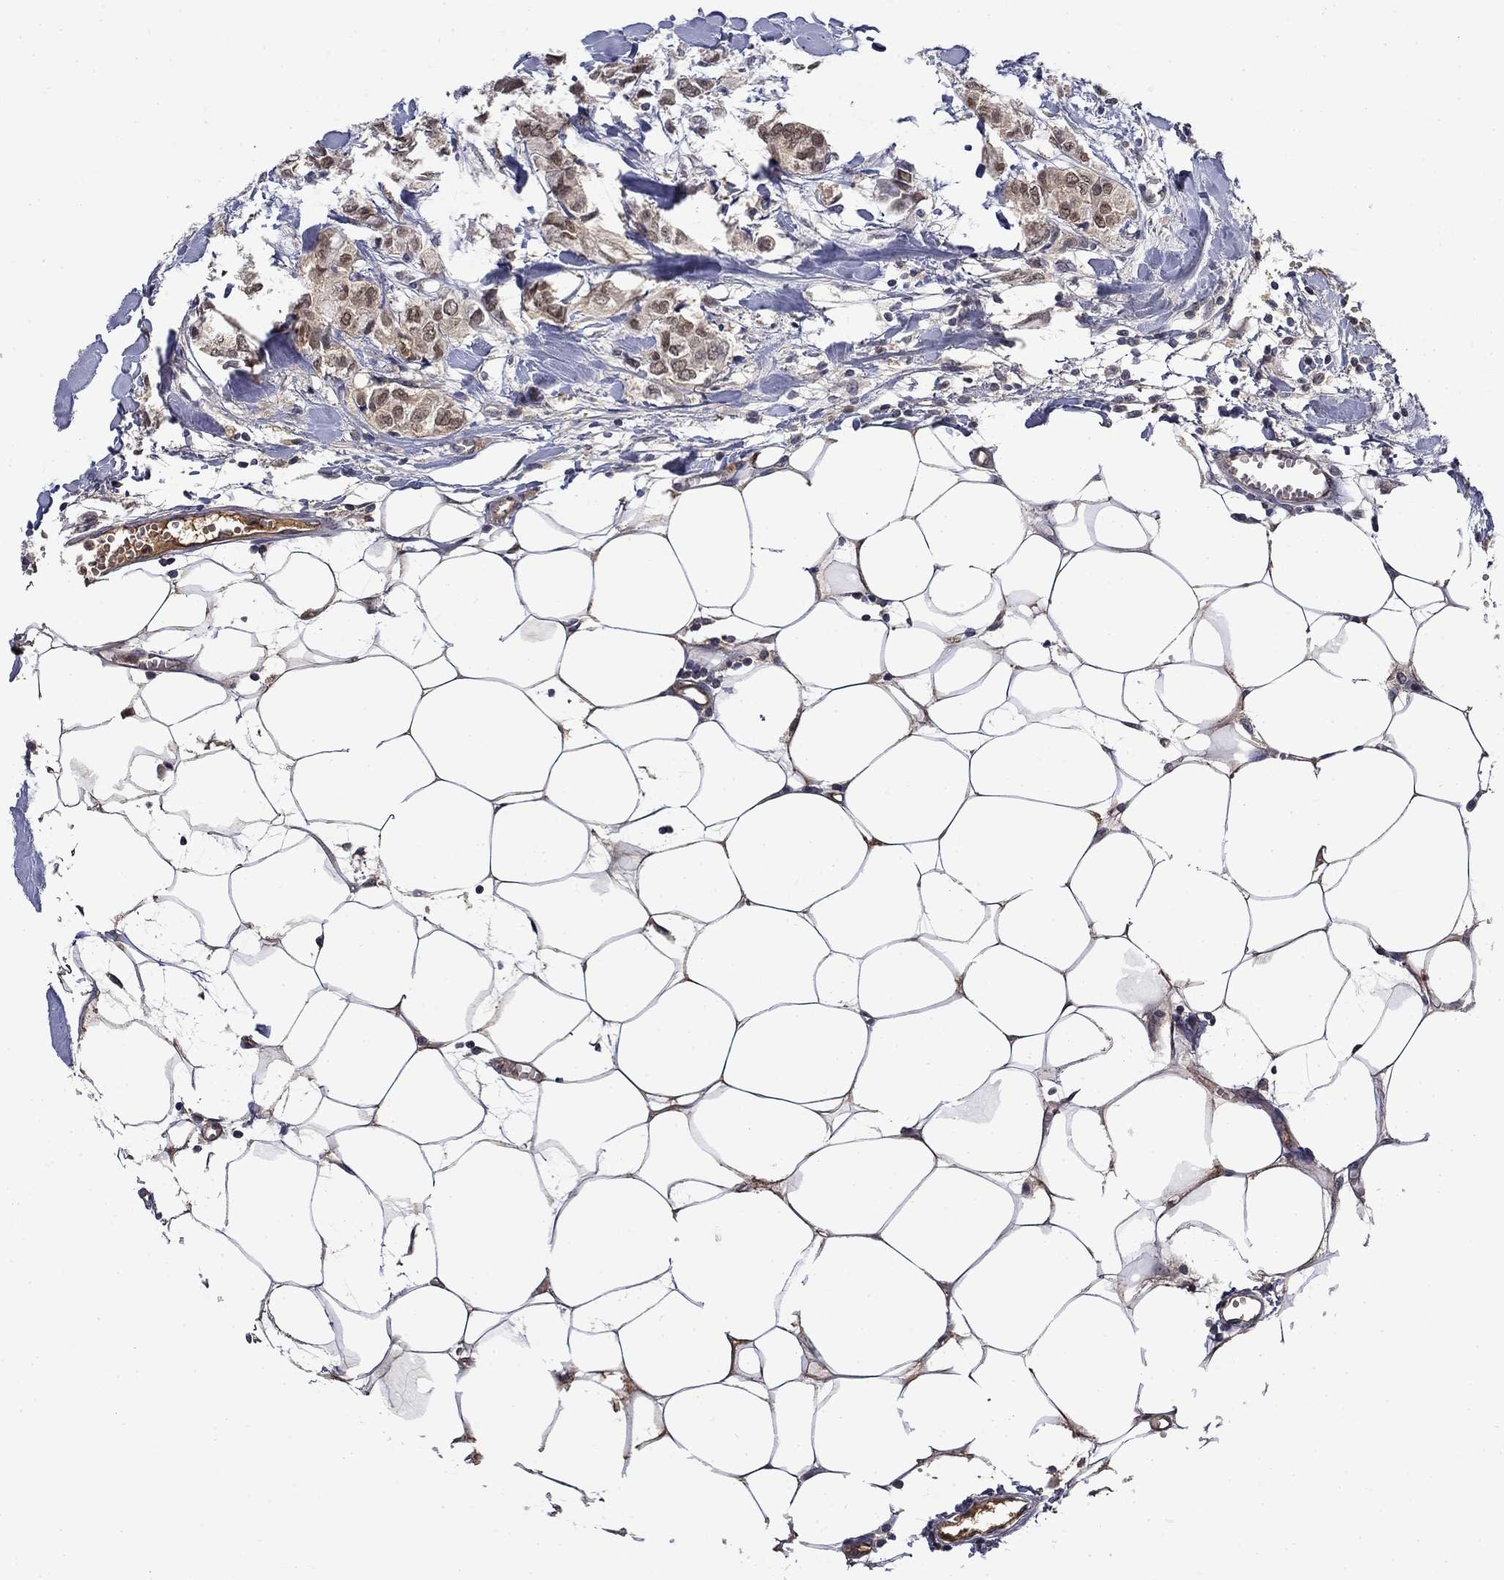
{"staining": {"intensity": "moderate", "quantity": "25%-75%", "location": "nuclear"}, "tissue": "breast cancer", "cell_type": "Tumor cells", "image_type": "cancer", "snomed": [{"axis": "morphology", "description": "Duct carcinoma"}, {"axis": "topography", "description": "Breast"}], "caption": "Breast cancer (infiltrating ductal carcinoma) tissue displays moderate nuclear expression in about 25%-75% of tumor cells", "gene": "DDTL", "patient": {"sex": "female", "age": 85}}